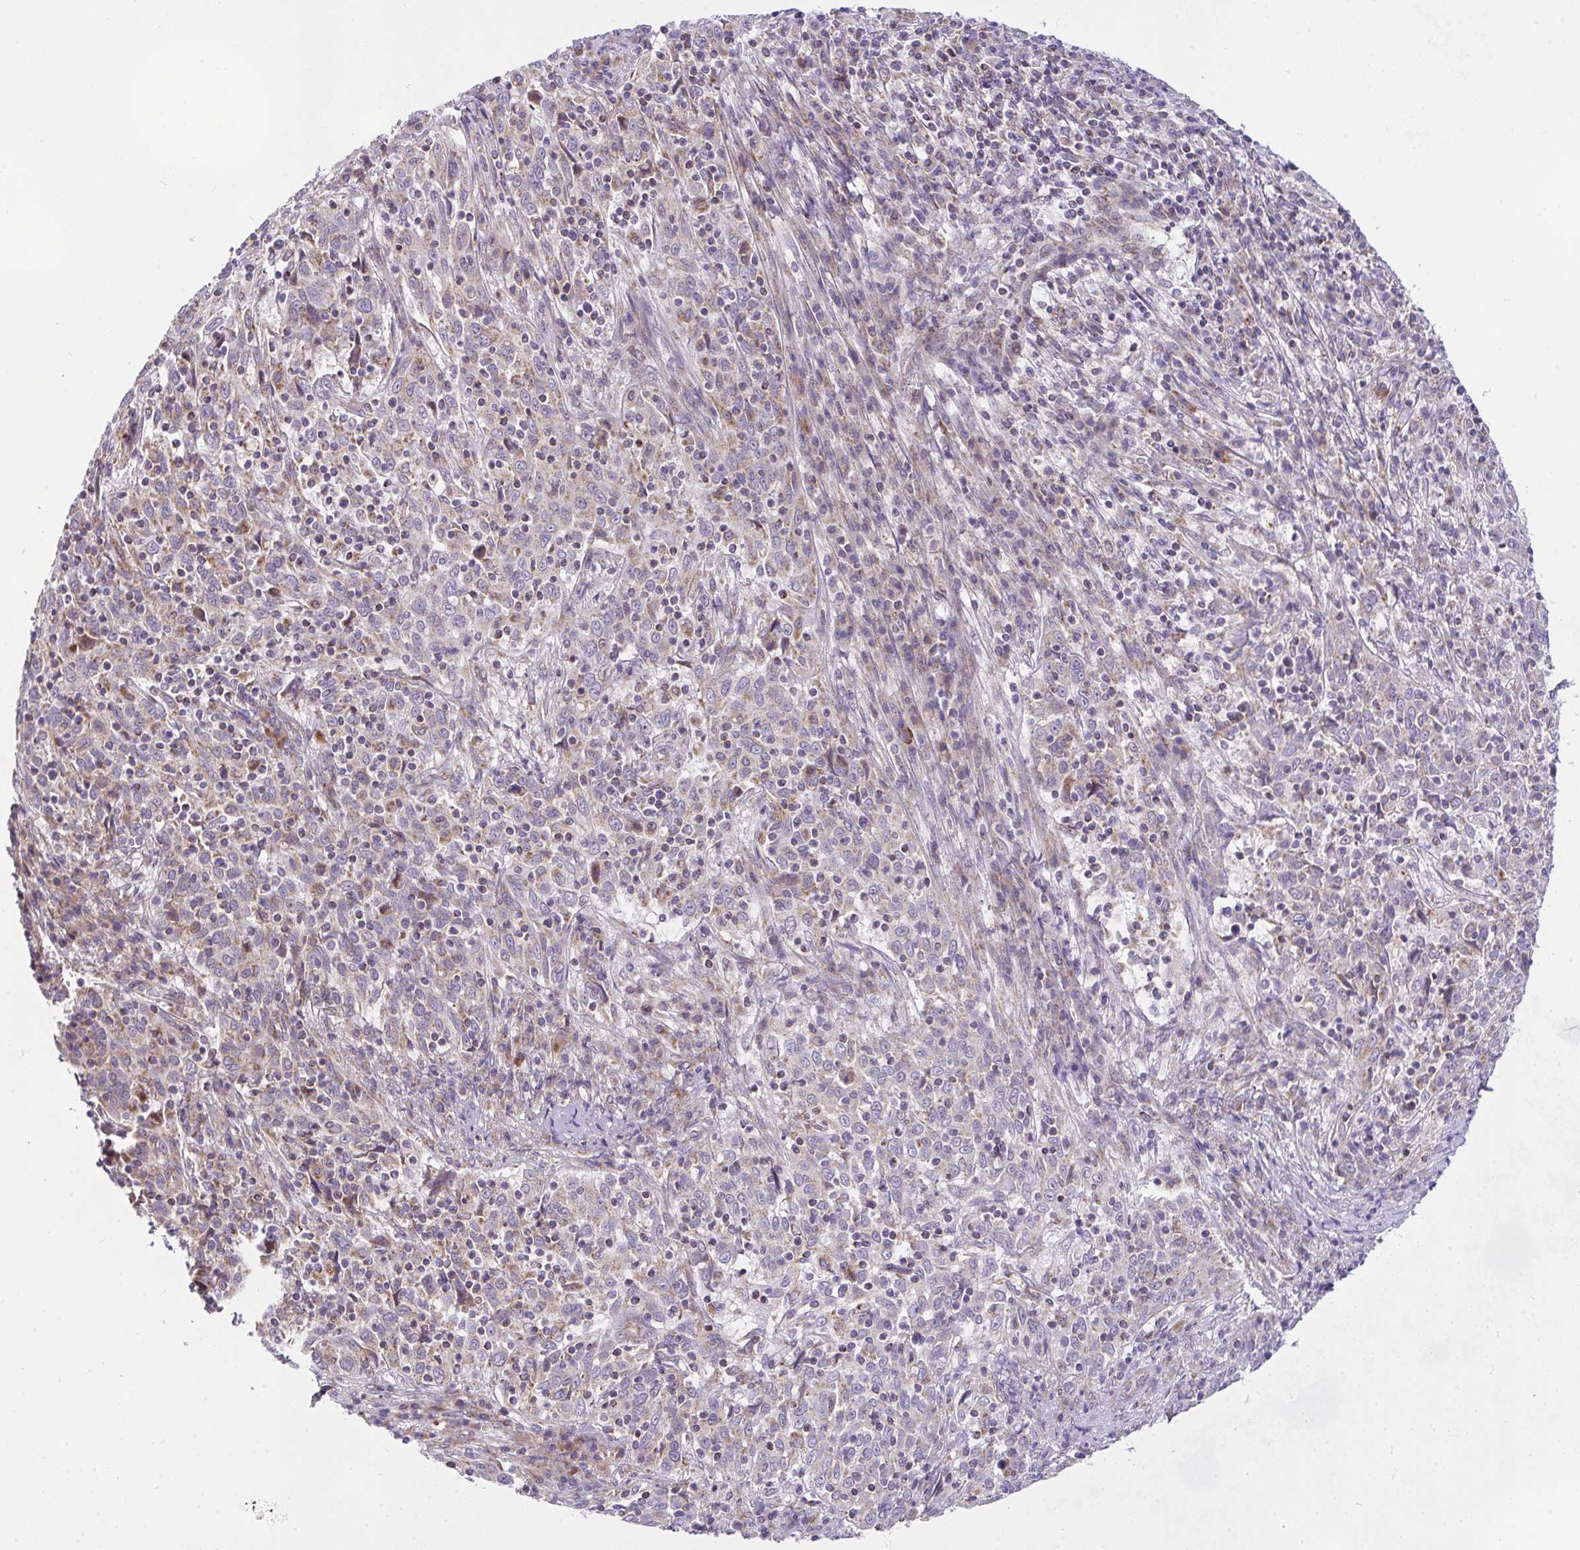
{"staining": {"intensity": "weak", "quantity": "<25%", "location": "cytoplasmic/membranous"}, "tissue": "cervical cancer", "cell_type": "Tumor cells", "image_type": "cancer", "snomed": [{"axis": "morphology", "description": "Squamous cell carcinoma, NOS"}, {"axis": "topography", "description": "Cervix"}], "caption": "Immunohistochemistry of squamous cell carcinoma (cervical) exhibits no expression in tumor cells.", "gene": "CEP63", "patient": {"sex": "female", "age": 46}}